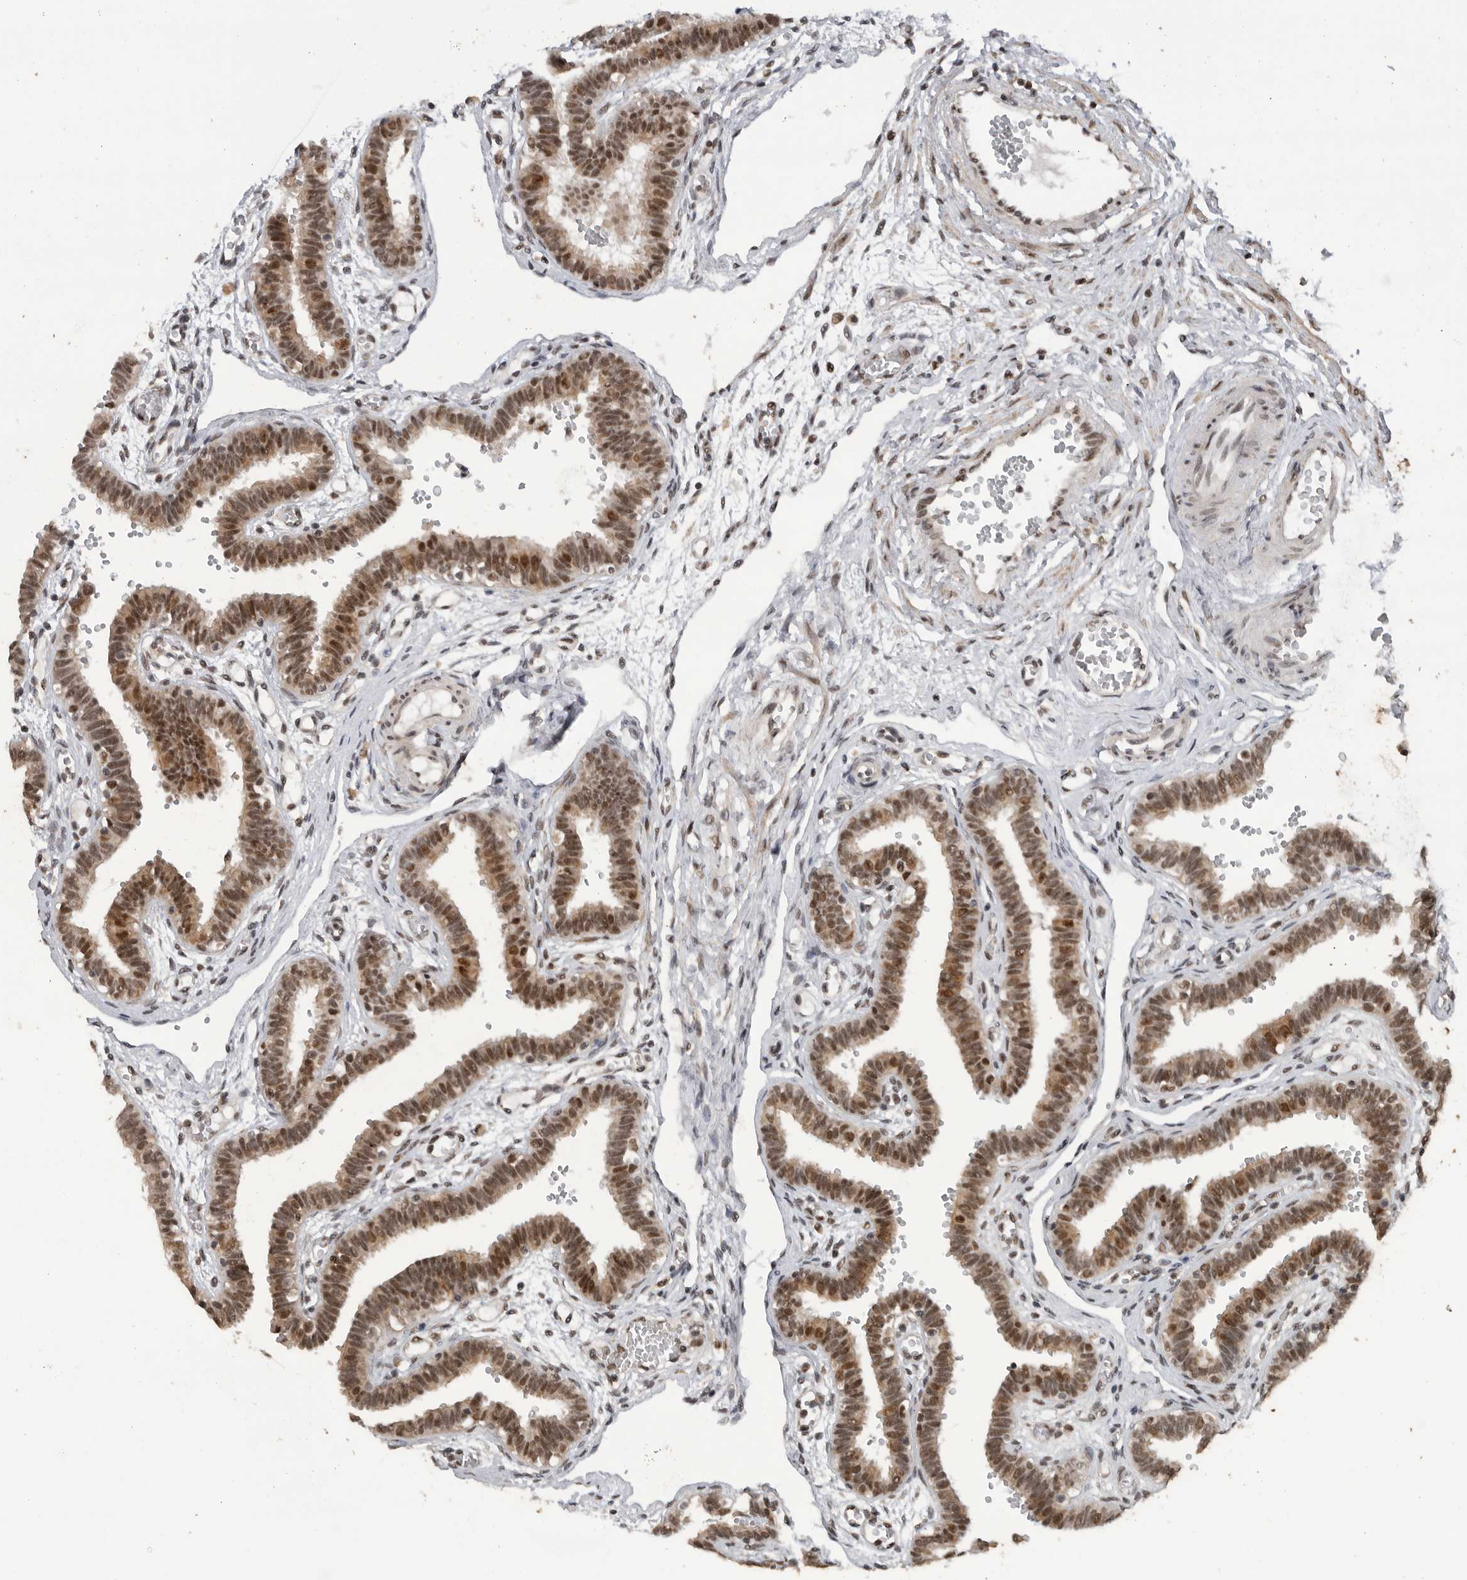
{"staining": {"intensity": "moderate", "quantity": ">75%", "location": "cytoplasmic/membranous,nuclear"}, "tissue": "fallopian tube", "cell_type": "Glandular cells", "image_type": "normal", "snomed": [{"axis": "morphology", "description": "Normal tissue, NOS"}, {"axis": "topography", "description": "Fallopian tube"}, {"axis": "topography", "description": "Placenta"}], "caption": "Benign fallopian tube shows moderate cytoplasmic/membranous,nuclear positivity in about >75% of glandular cells.", "gene": "PPP1R10", "patient": {"sex": "female", "age": 32}}